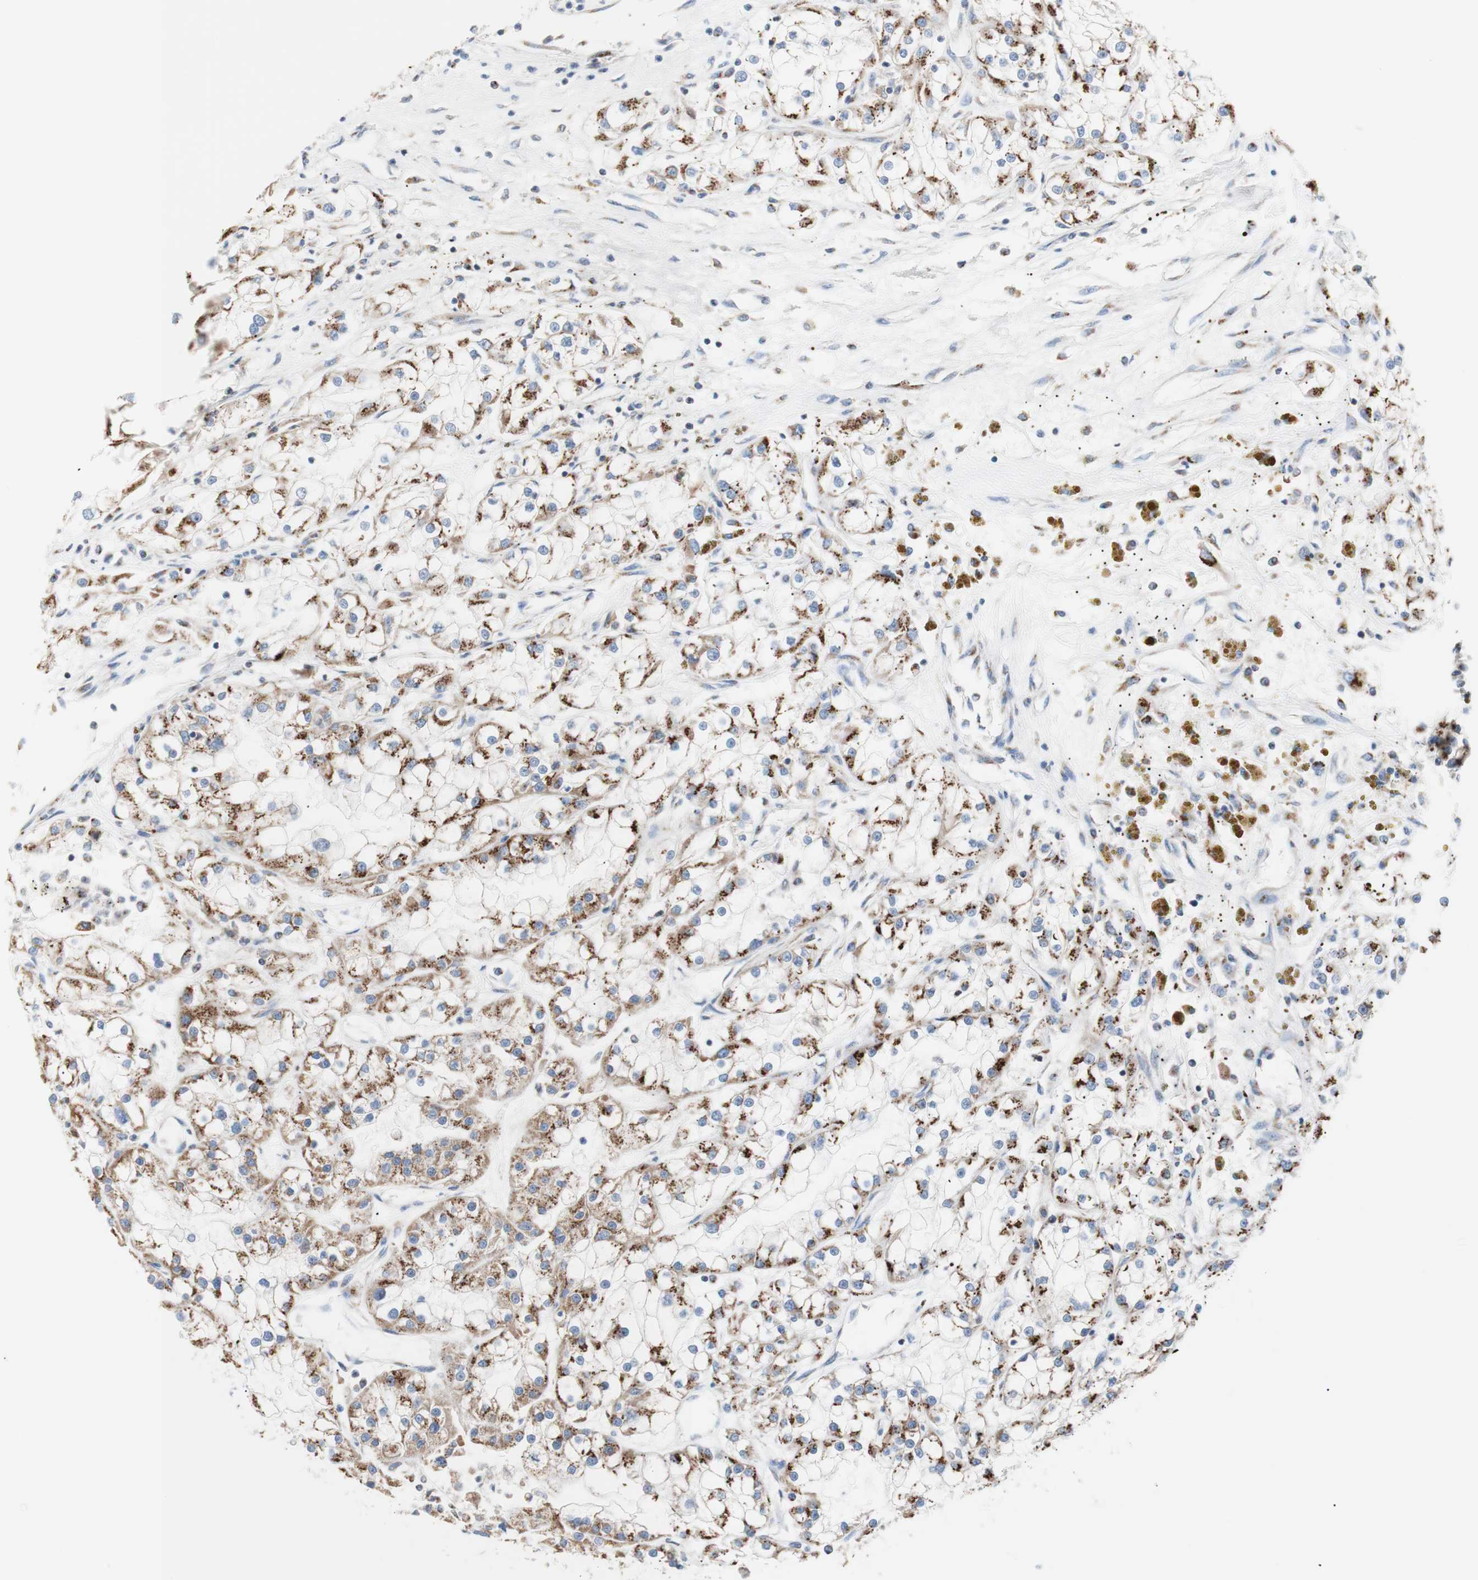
{"staining": {"intensity": "moderate", "quantity": "25%-75%", "location": "cytoplasmic/membranous"}, "tissue": "renal cancer", "cell_type": "Tumor cells", "image_type": "cancer", "snomed": [{"axis": "morphology", "description": "Adenocarcinoma, NOS"}, {"axis": "topography", "description": "Kidney"}], "caption": "The micrograph shows staining of renal adenocarcinoma, revealing moderate cytoplasmic/membranous protein expression (brown color) within tumor cells. (DAB (3,3'-diaminobenzidine) = brown stain, brightfield microscopy at high magnification).", "gene": "GALNT2", "patient": {"sex": "female", "age": 52}}